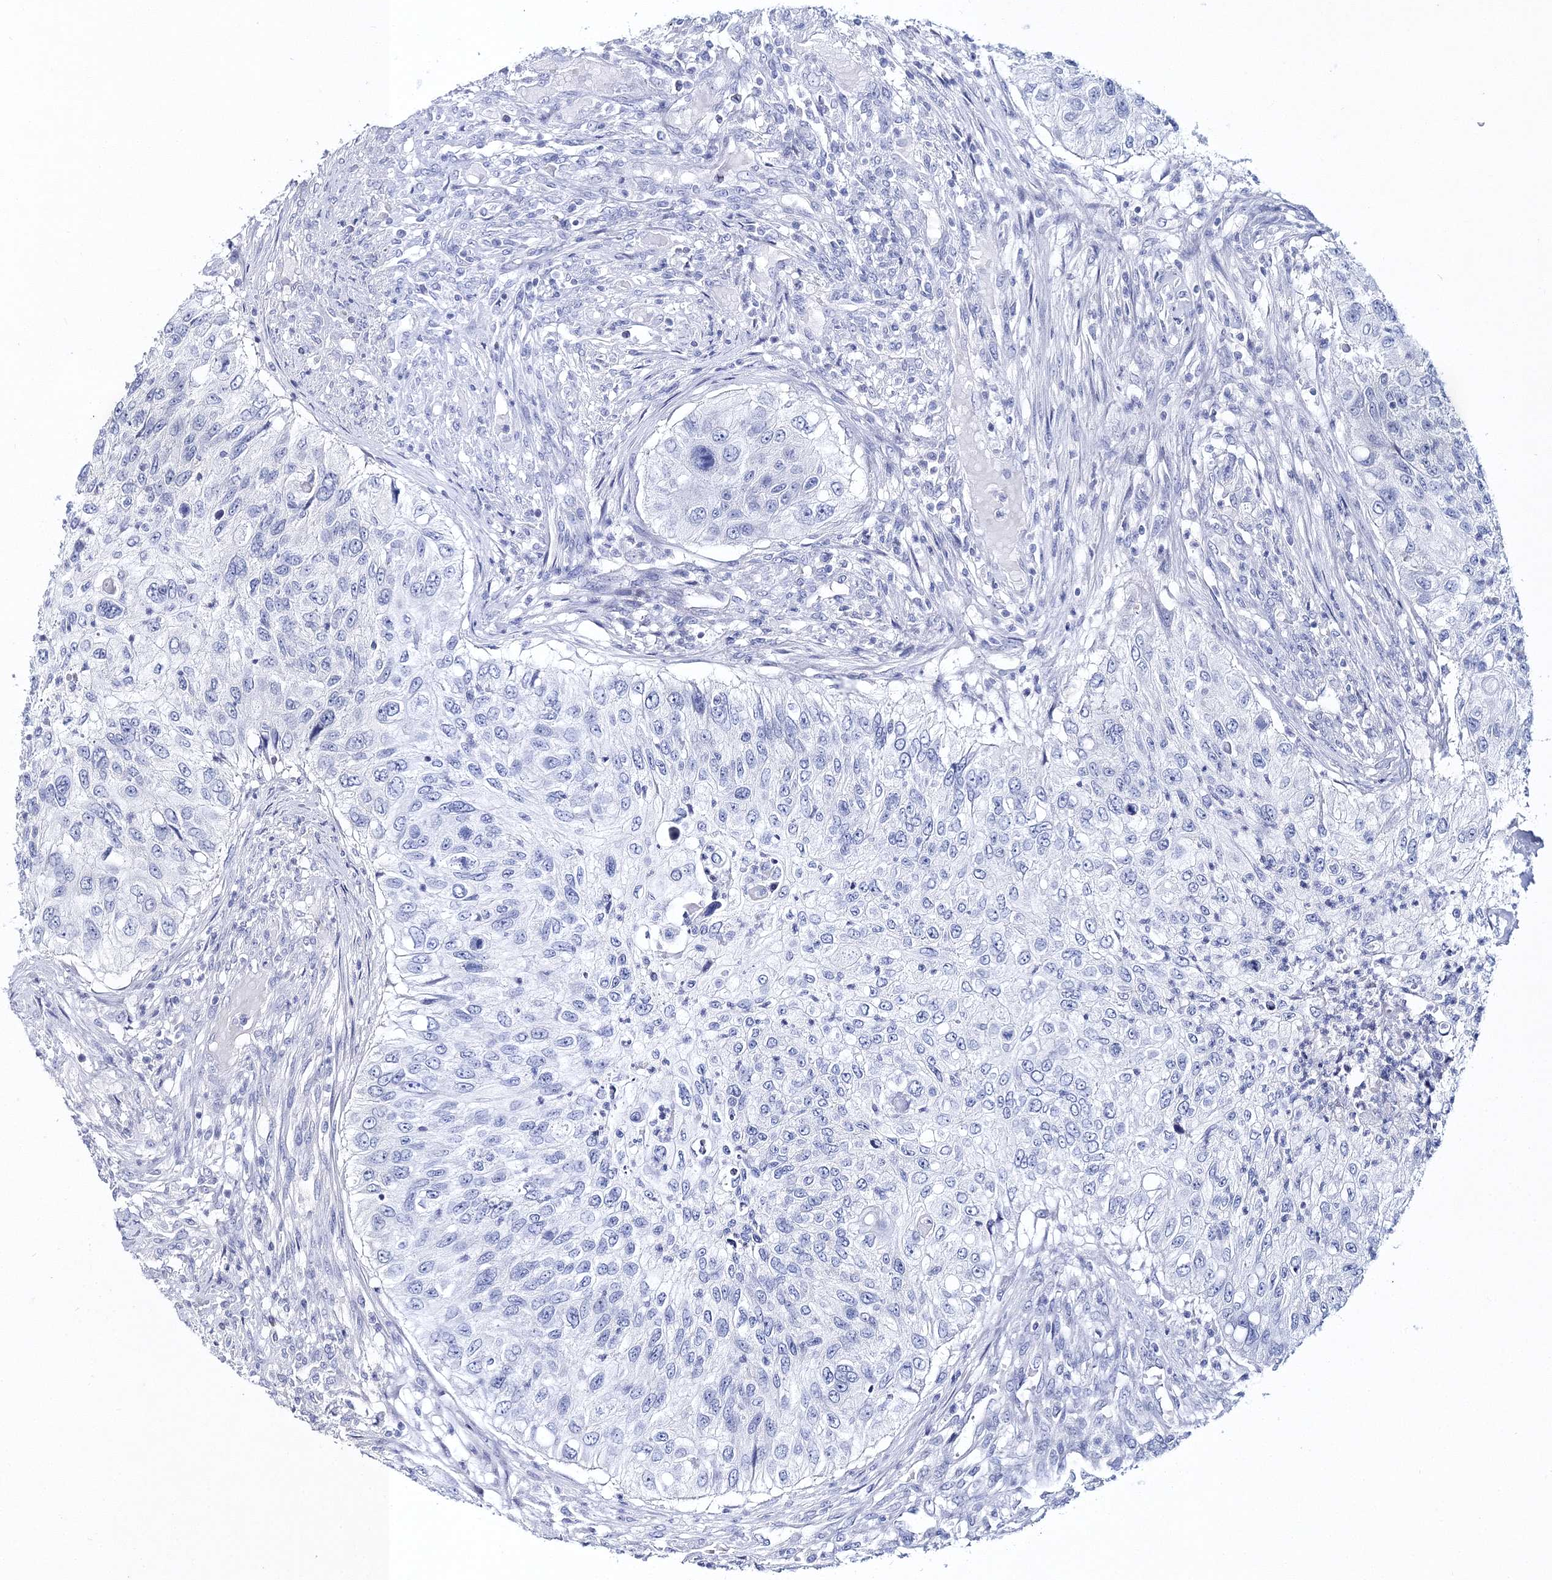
{"staining": {"intensity": "negative", "quantity": "none", "location": "none"}, "tissue": "urothelial cancer", "cell_type": "Tumor cells", "image_type": "cancer", "snomed": [{"axis": "morphology", "description": "Urothelial carcinoma, High grade"}, {"axis": "topography", "description": "Urinary bladder"}], "caption": "The image shows no significant positivity in tumor cells of urothelial carcinoma (high-grade).", "gene": "MYOZ2", "patient": {"sex": "female", "age": 60}}